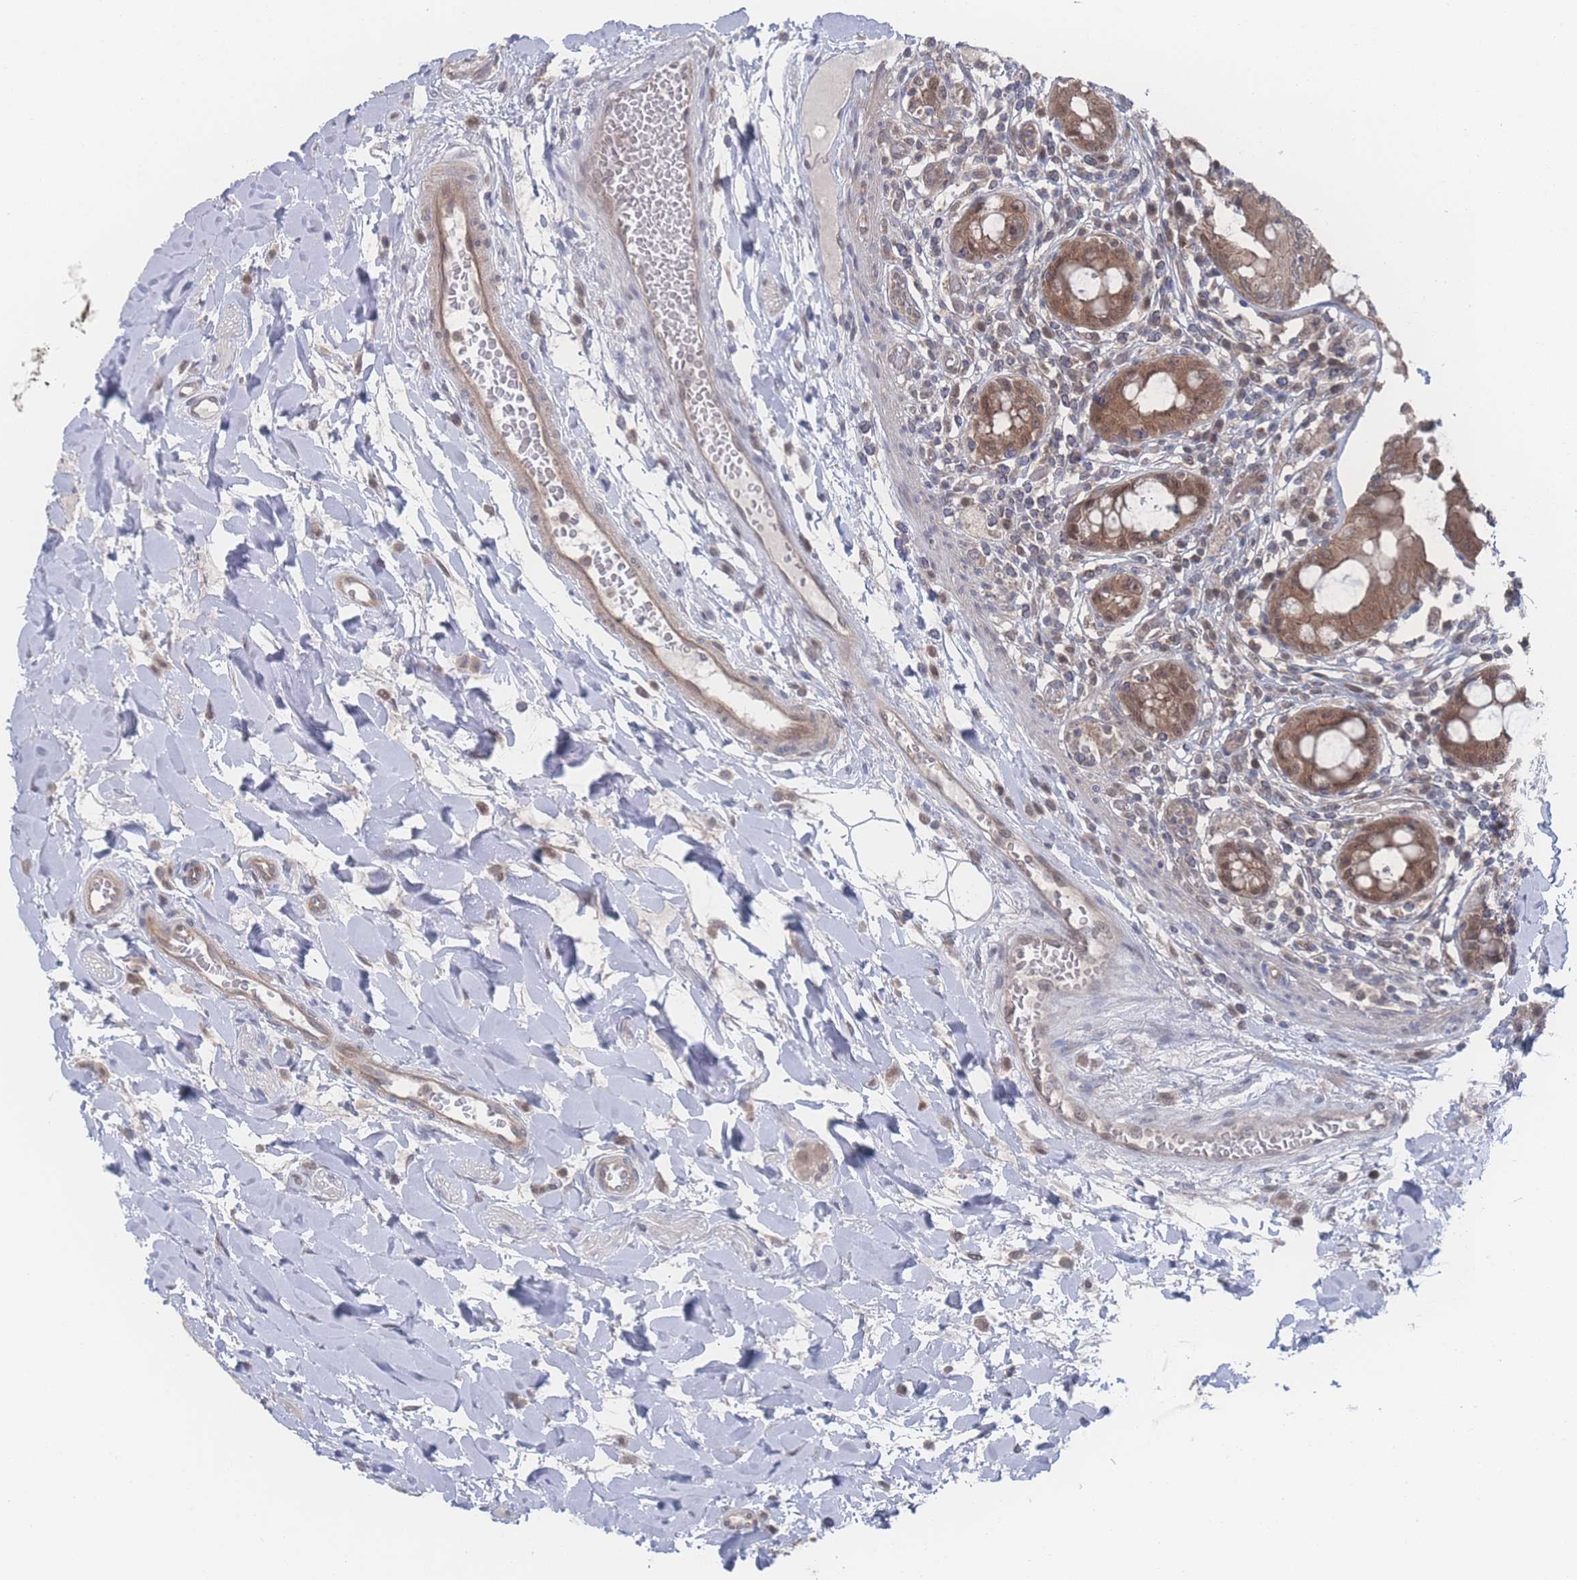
{"staining": {"intensity": "strong", "quantity": ">75%", "location": "cytoplasmic/membranous,nuclear"}, "tissue": "rectum", "cell_type": "Glandular cells", "image_type": "normal", "snomed": [{"axis": "morphology", "description": "Normal tissue, NOS"}, {"axis": "topography", "description": "Rectum"}], "caption": "Strong cytoplasmic/membranous,nuclear expression is appreciated in about >75% of glandular cells in normal rectum.", "gene": "NBEAL1", "patient": {"sex": "female", "age": 57}}